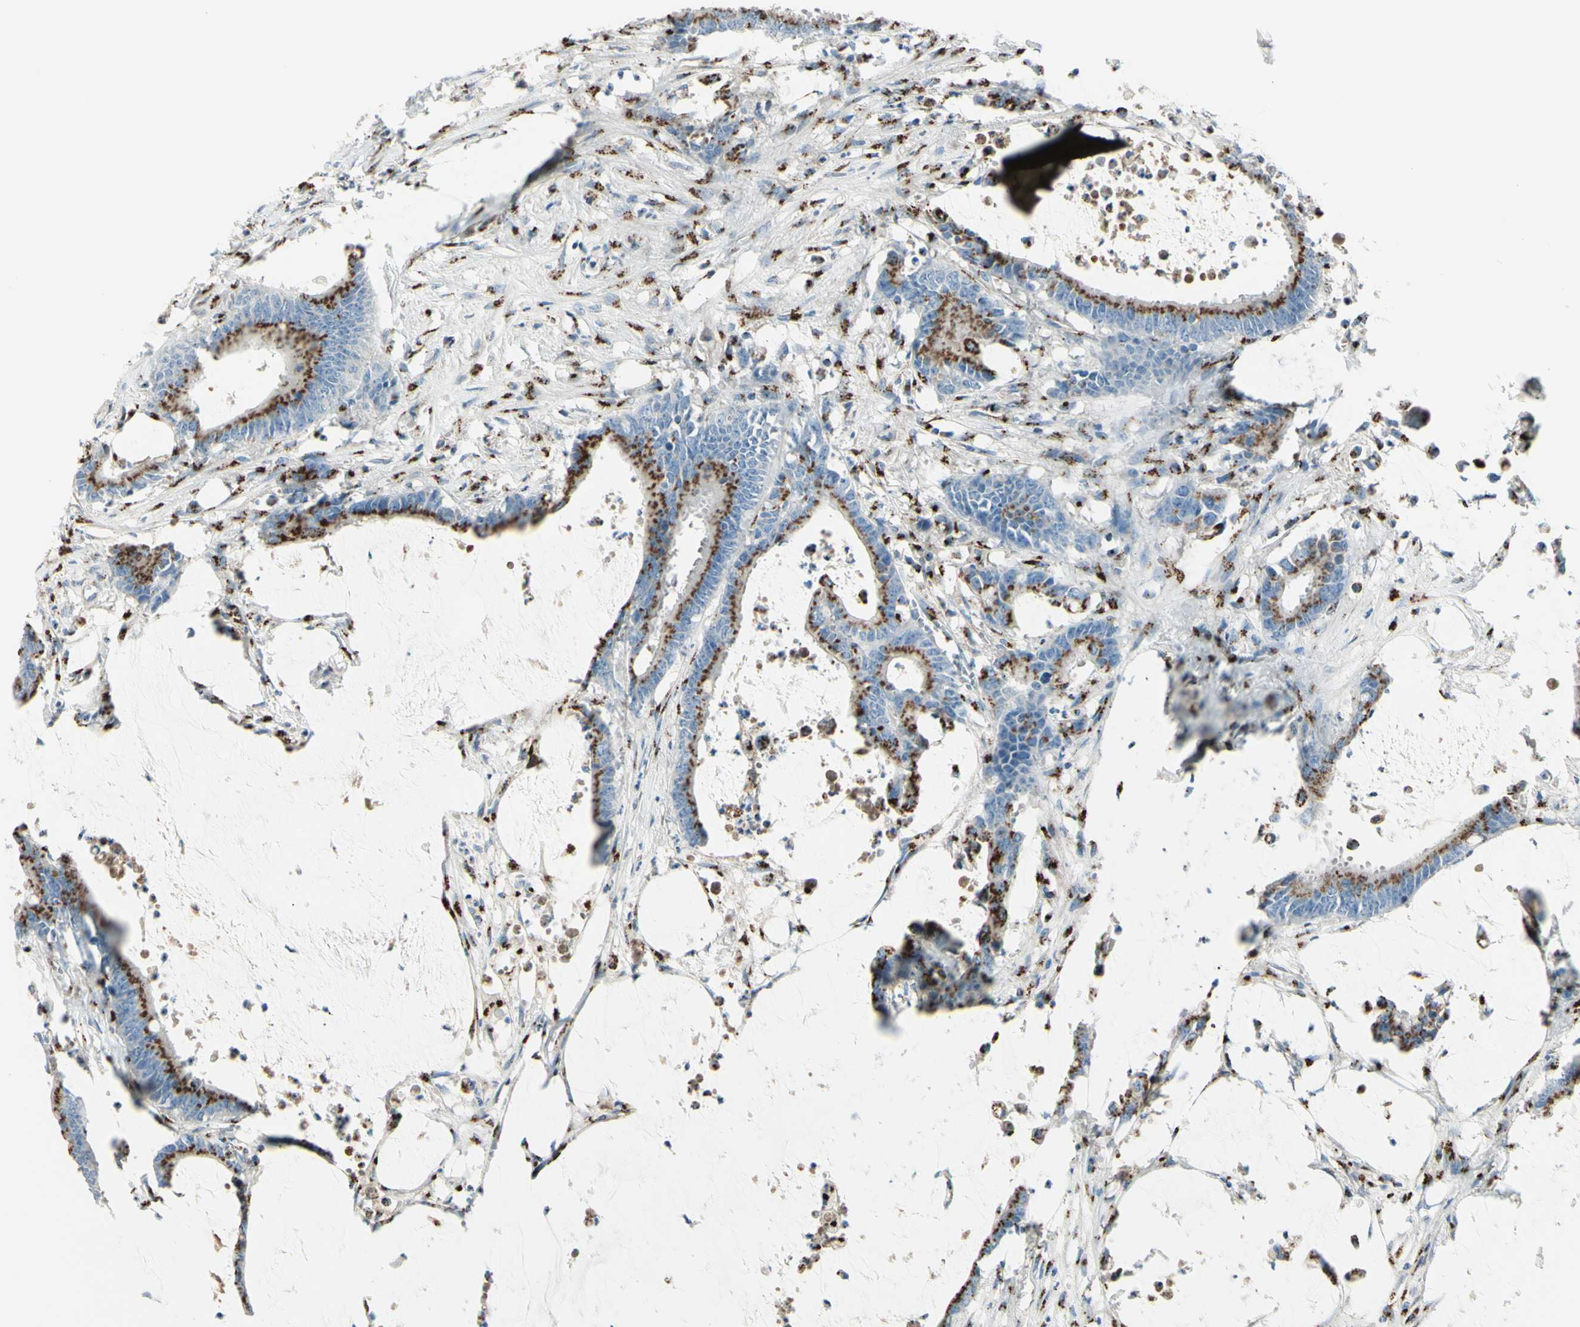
{"staining": {"intensity": "strong", "quantity": ">75%", "location": "cytoplasmic/membranous"}, "tissue": "colorectal cancer", "cell_type": "Tumor cells", "image_type": "cancer", "snomed": [{"axis": "morphology", "description": "Adenocarcinoma, NOS"}, {"axis": "topography", "description": "Rectum"}], "caption": "This photomicrograph shows adenocarcinoma (colorectal) stained with immunohistochemistry to label a protein in brown. The cytoplasmic/membranous of tumor cells show strong positivity for the protein. Nuclei are counter-stained blue.", "gene": "B4GALT1", "patient": {"sex": "female", "age": 66}}